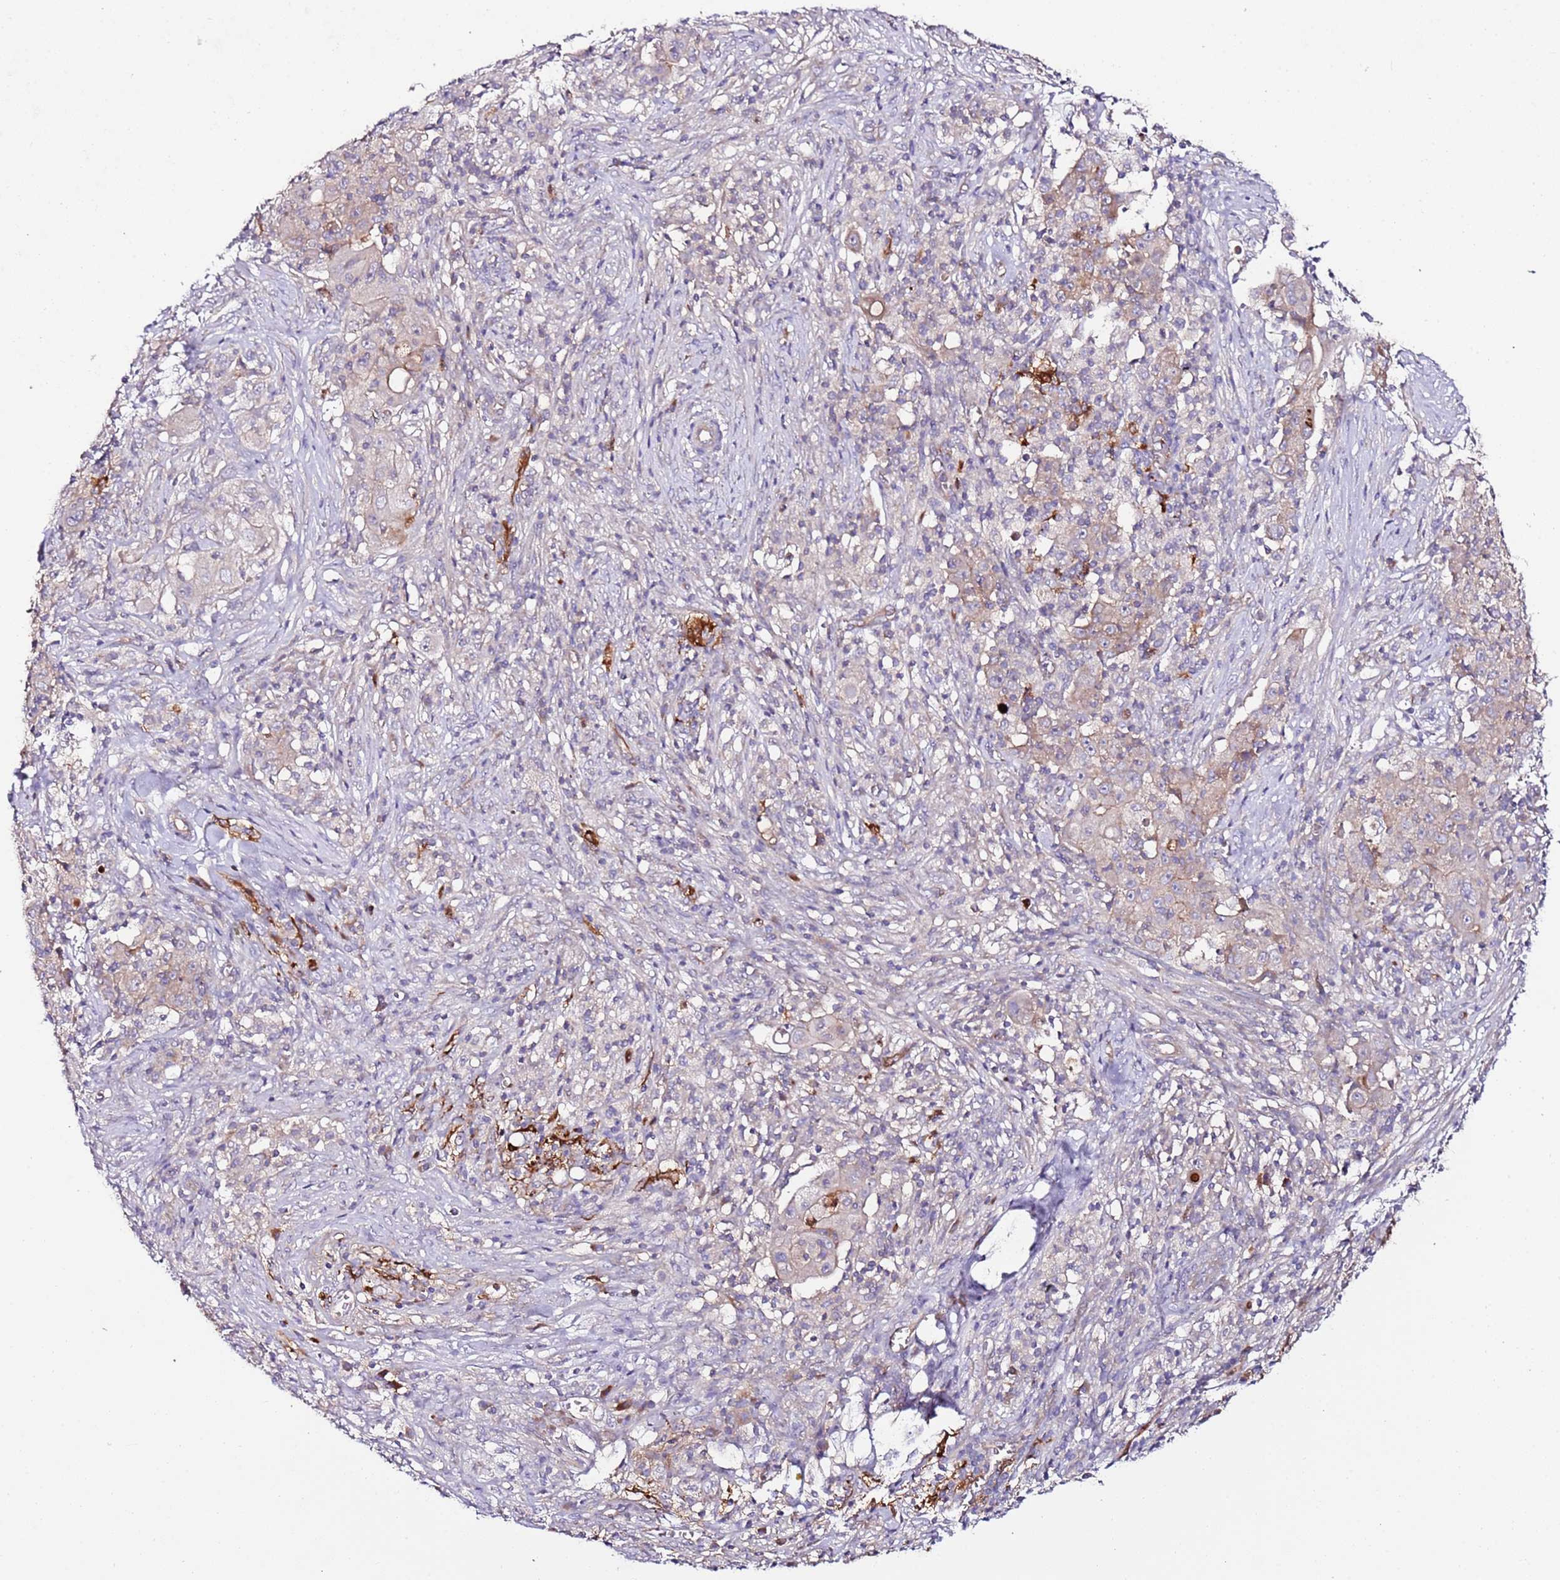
{"staining": {"intensity": "weak", "quantity": "<25%", "location": "cytoplasmic/membranous"}, "tissue": "ovarian cancer", "cell_type": "Tumor cells", "image_type": "cancer", "snomed": [{"axis": "morphology", "description": "Carcinoma, endometroid"}, {"axis": "topography", "description": "Ovary"}], "caption": "Immunohistochemistry (IHC) histopathology image of neoplastic tissue: human ovarian endometroid carcinoma stained with DAB demonstrates no significant protein expression in tumor cells.", "gene": "FLVCR1", "patient": {"sex": "female", "age": 42}}